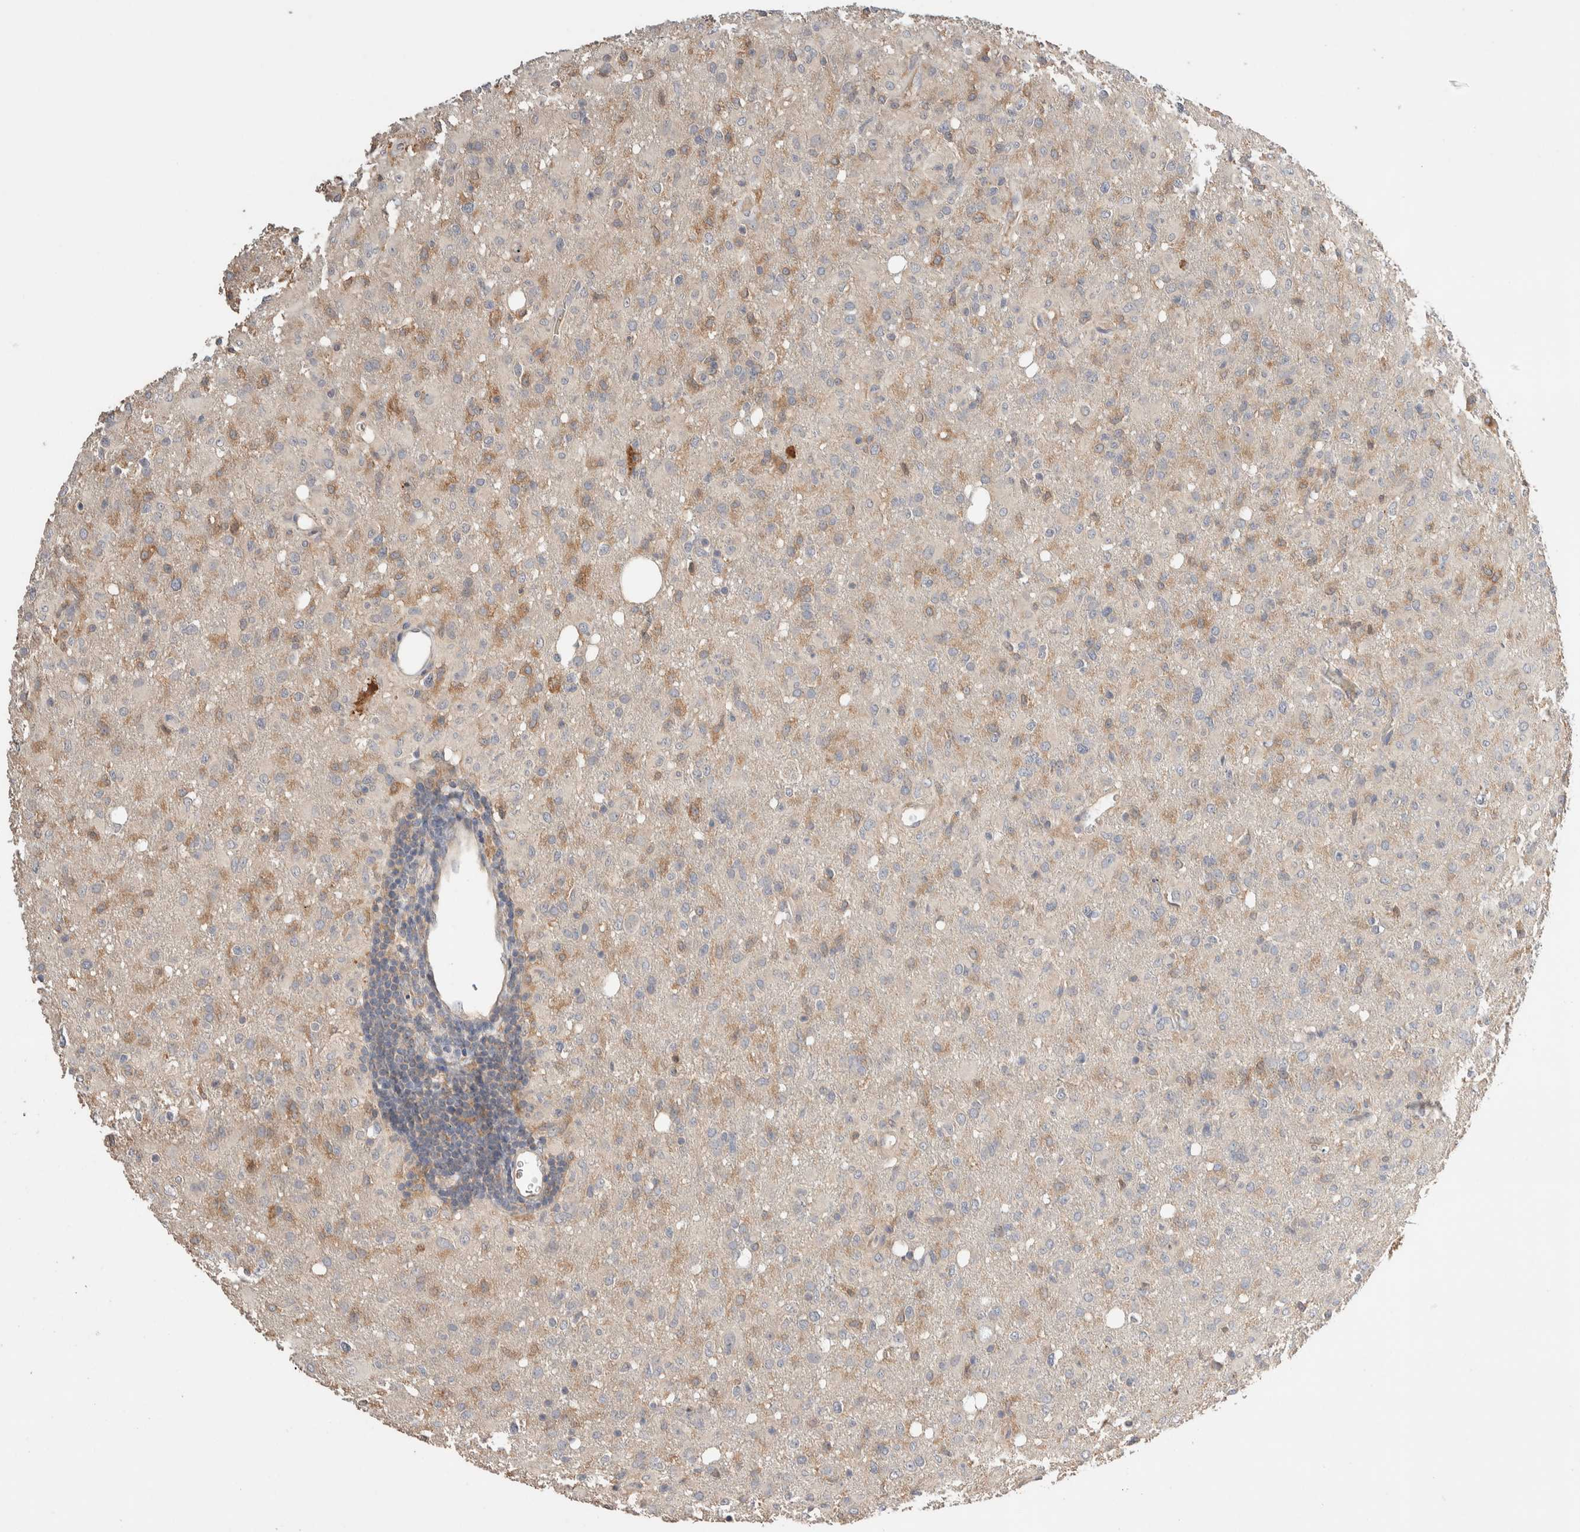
{"staining": {"intensity": "weak", "quantity": "25%-75%", "location": "cytoplasmic/membranous"}, "tissue": "glioma", "cell_type": "Tumor cells", "image_type": "cancer", "snomed": [{"axis": "morphology", "description": "Glioma, malignant, High grade"}, {"axis": "topography", "description": "Brain"}], "caption": "The immunohistochemical stain labels weak cytoplasmic/membranous positivity in tumor cells of high-grade glioma (malignant) tissue.", "gene": "WDR91", "patient": {"sex": "female", "age": 57}}